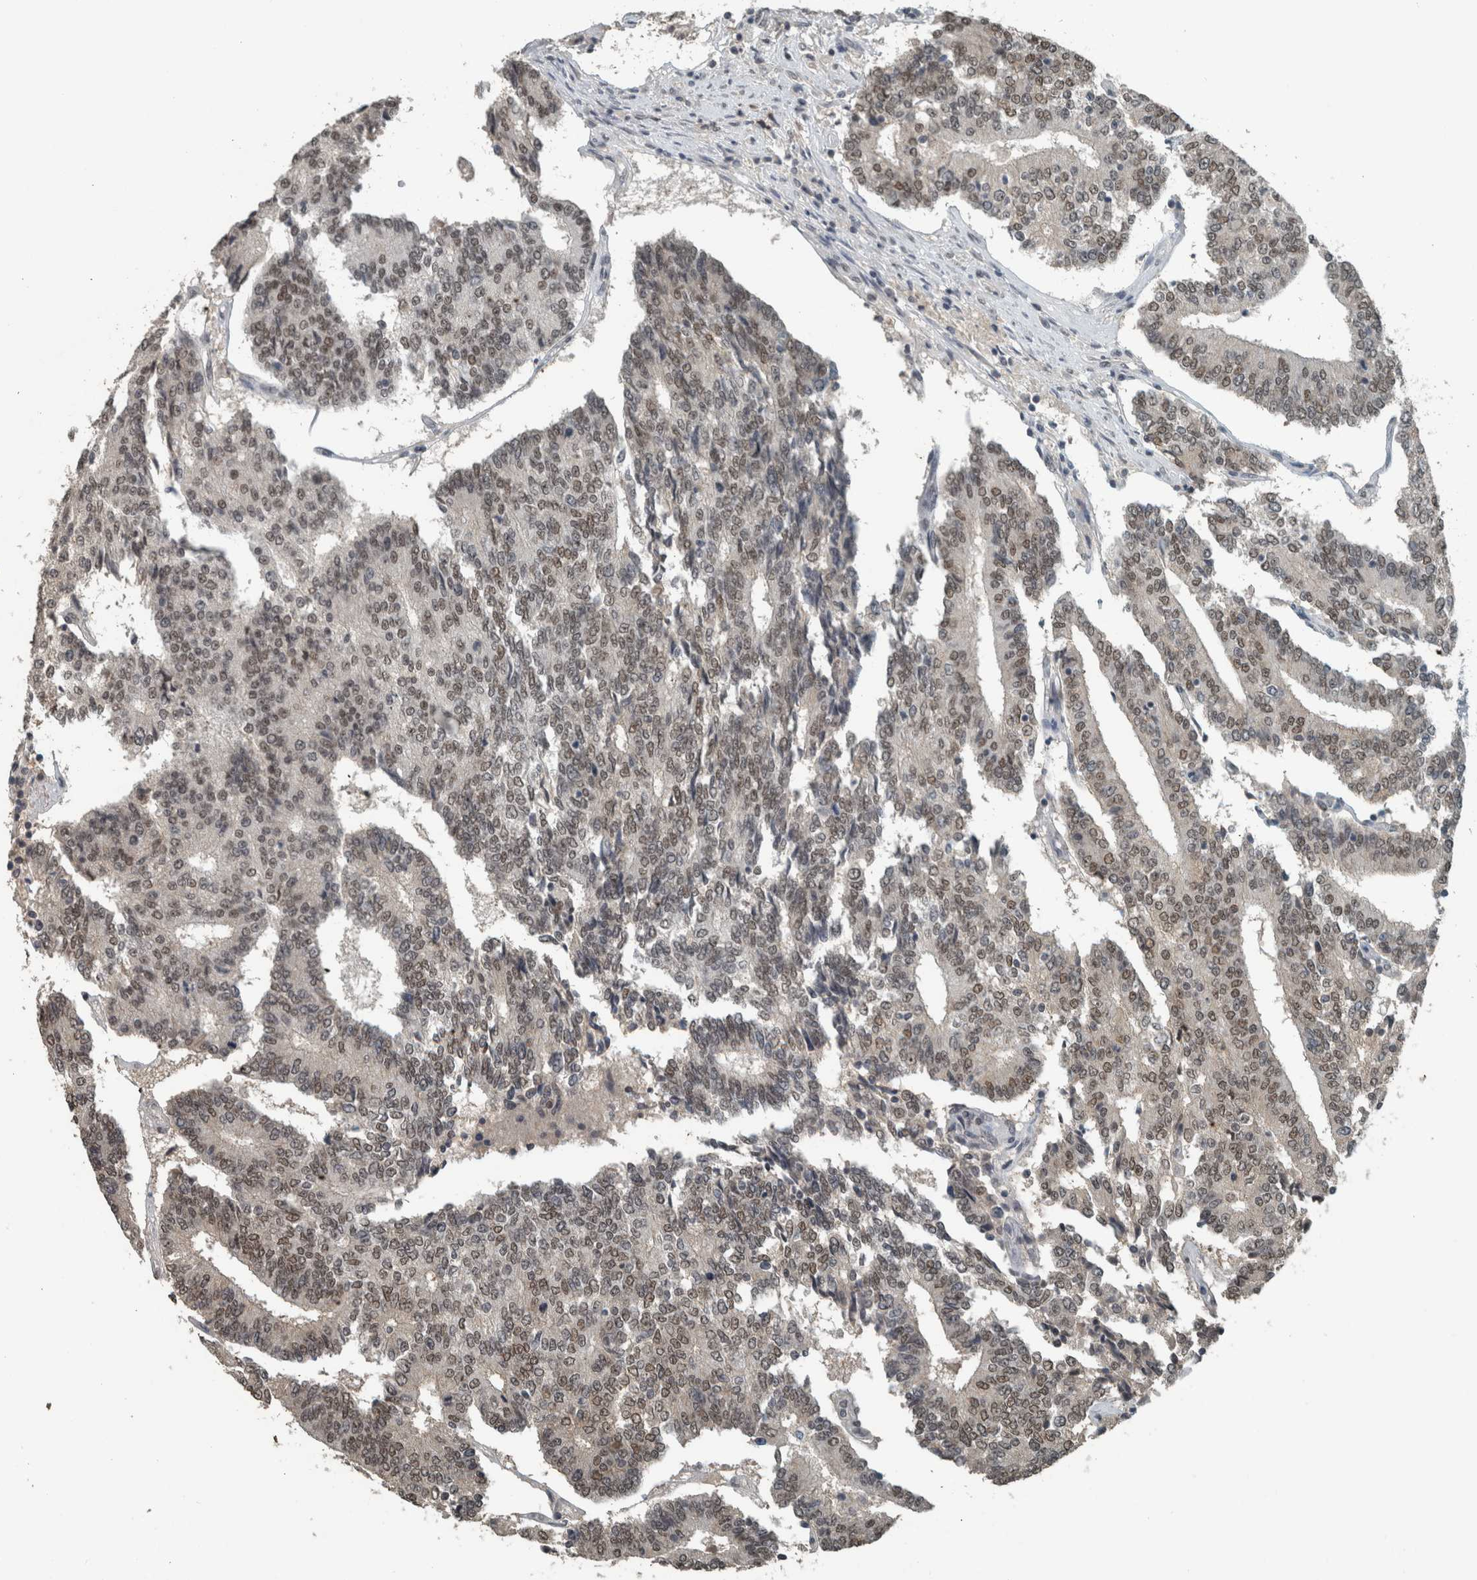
{"staining": {"intensity": "weak", "quantity": ">75%", "location": "nuclear"}, "tissue": "prostate cancer", "cell_type": "Tumor cells", "image_type": "cancer", "snomed": [{"axis": "morphology", "description": "Normal tissue, NOS"}, {"axis": "morphology", "description": "Adenocarcinoma, High grade"}, {"axis": "topography", "description": "Prostate"}, {"axis": "topography", "description": "Seminal veicle"}], "caption": "Prostate cancer (high-grade adenocarcinoma) stained for a protein reveals weak nuclear positivity in tumor cells.", "gene": "ZNF24", "patient": {"sex": "male", "age": 55}}